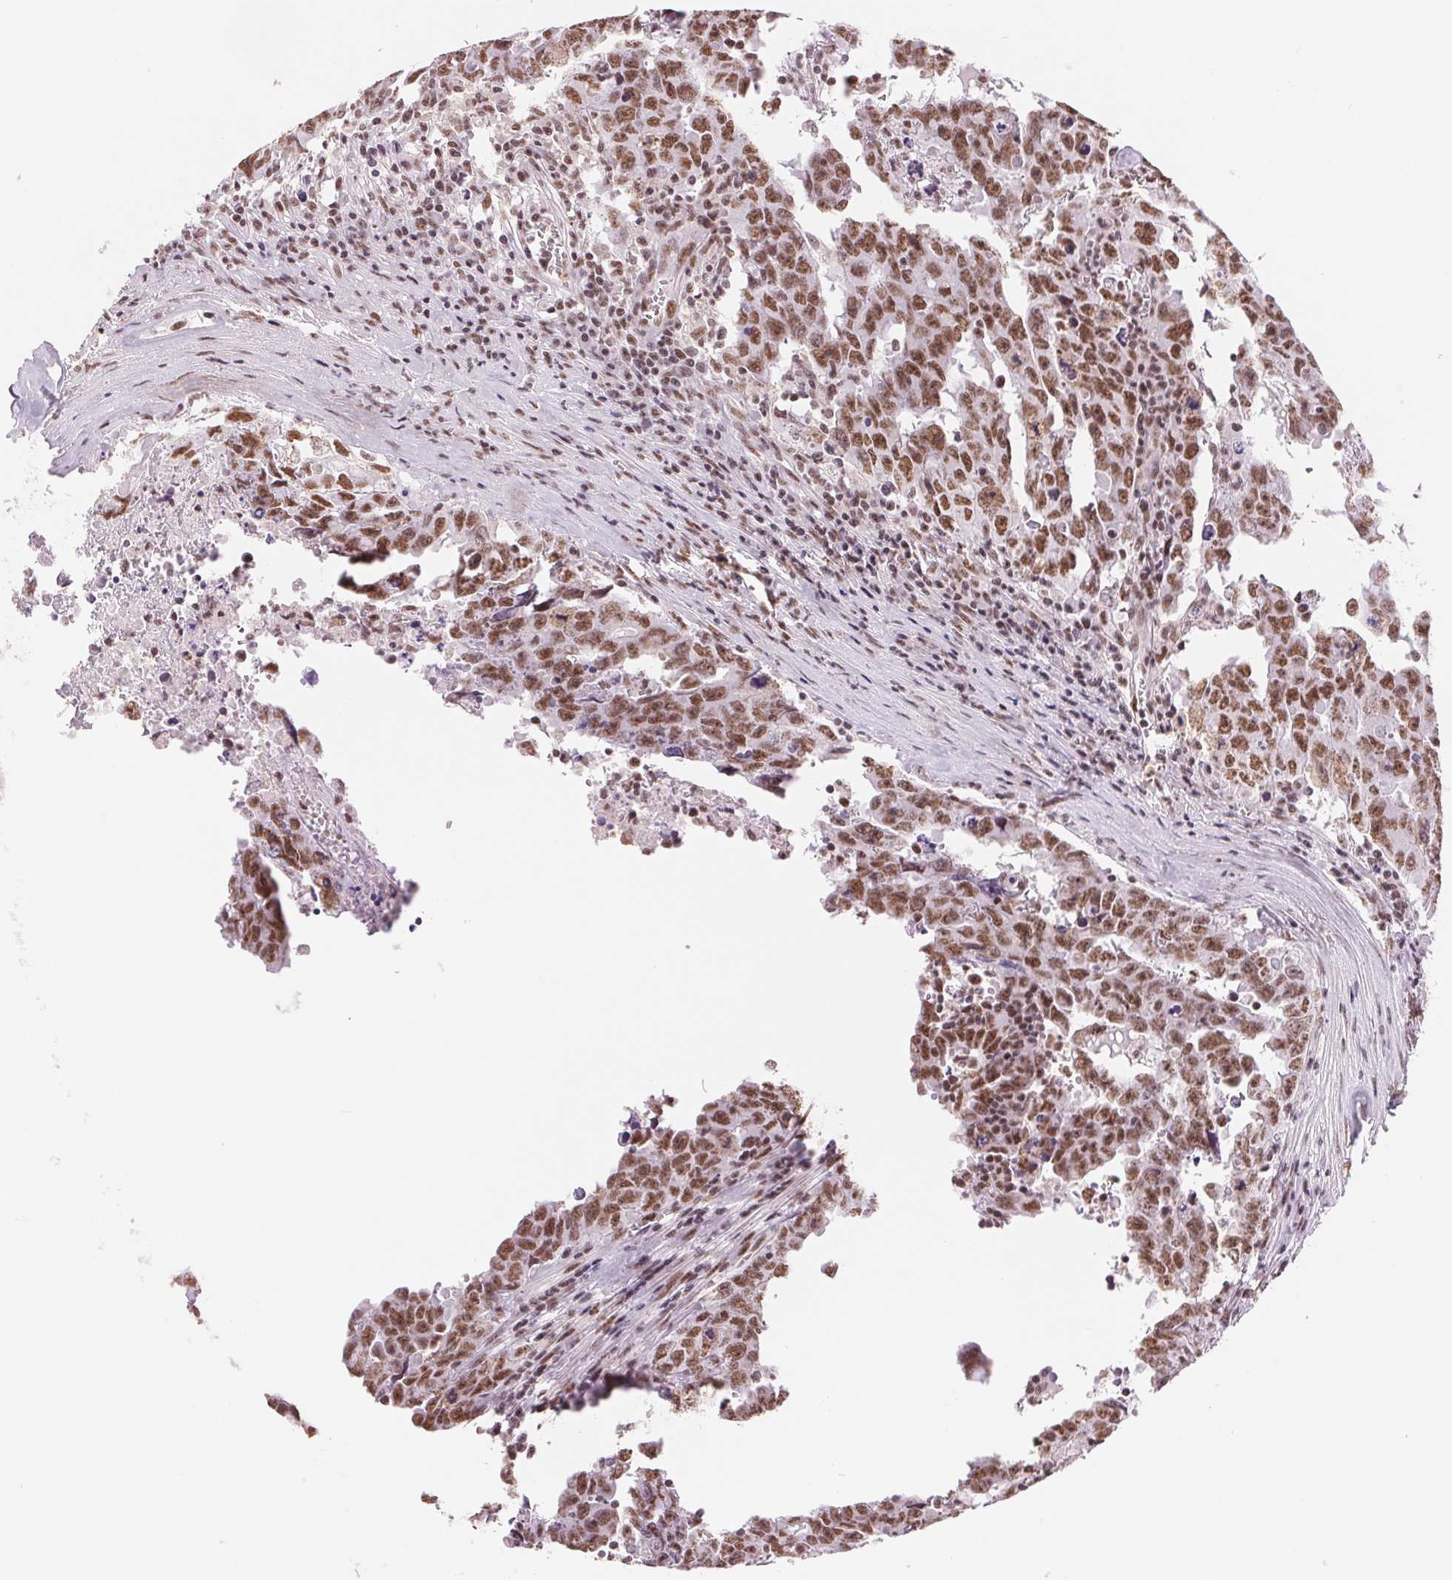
{"staining": {"intensity": "moderate", "quantity": ">75%", "location": "nuclear"}, "tissue": "testis cancer", "cell_type": "Tumor cells", "image_type": "cancer", "snomed": [{"axis": "morphology", "description": "Carcinoma, Embryonal, NOS"}, {"axis": "topography", "description": "Testis"}], "caption": "Immunohistochemical staining of human testis embryonal carcinoma displays medium levels of moderate nuclear protein expression in approximately >75% of tumor cells. (brown staining indicates protein expression, while blue staining denotes nuclei).", "gene": "SREK1", "patient": {"sex": "male", "age": 22}}